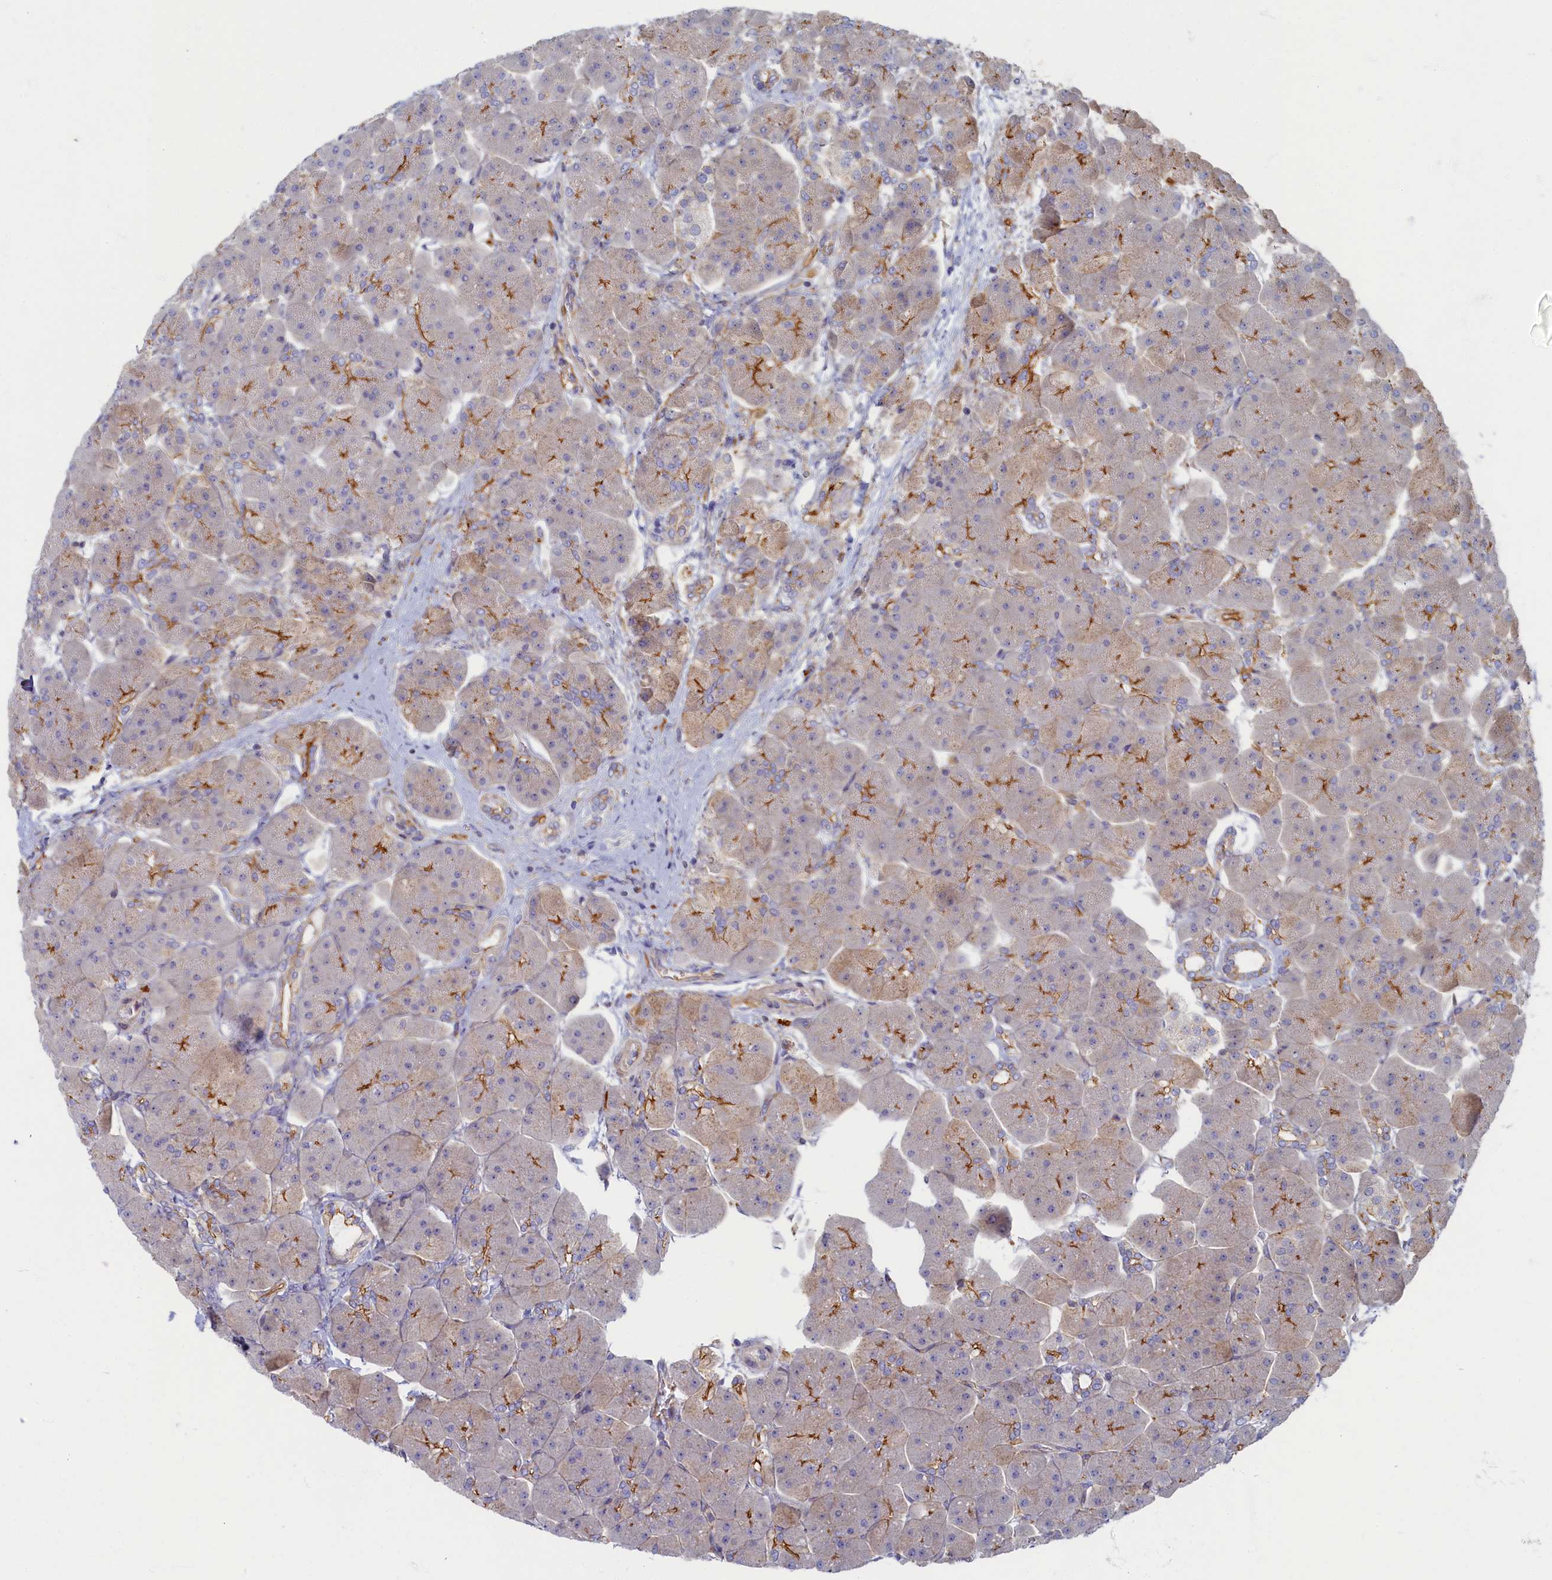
{"staining": {"intensity": "moderate", "quantity": "25%-75%", "location": "cytoplasmic/membranous"}, "tissue": "pancreas", "cell_type": "Exocrine glandular cells", "image_type": "normal", "snomed": [{"axis": "morphology", "description": "Normal tissue, NOS"}, {"axis": "topography", "description": "Pancreas"}], "caption": "Immunohistochemistry image of unremarkable pancreas stained for a protein (brown), which exhibits medium levels of moderate cytoplasmic/membranous positivity in about 25%-75% of exocrine glandular cells.", "gene": "PSMG2", "patient": {"sex": "male", "age": 66}}